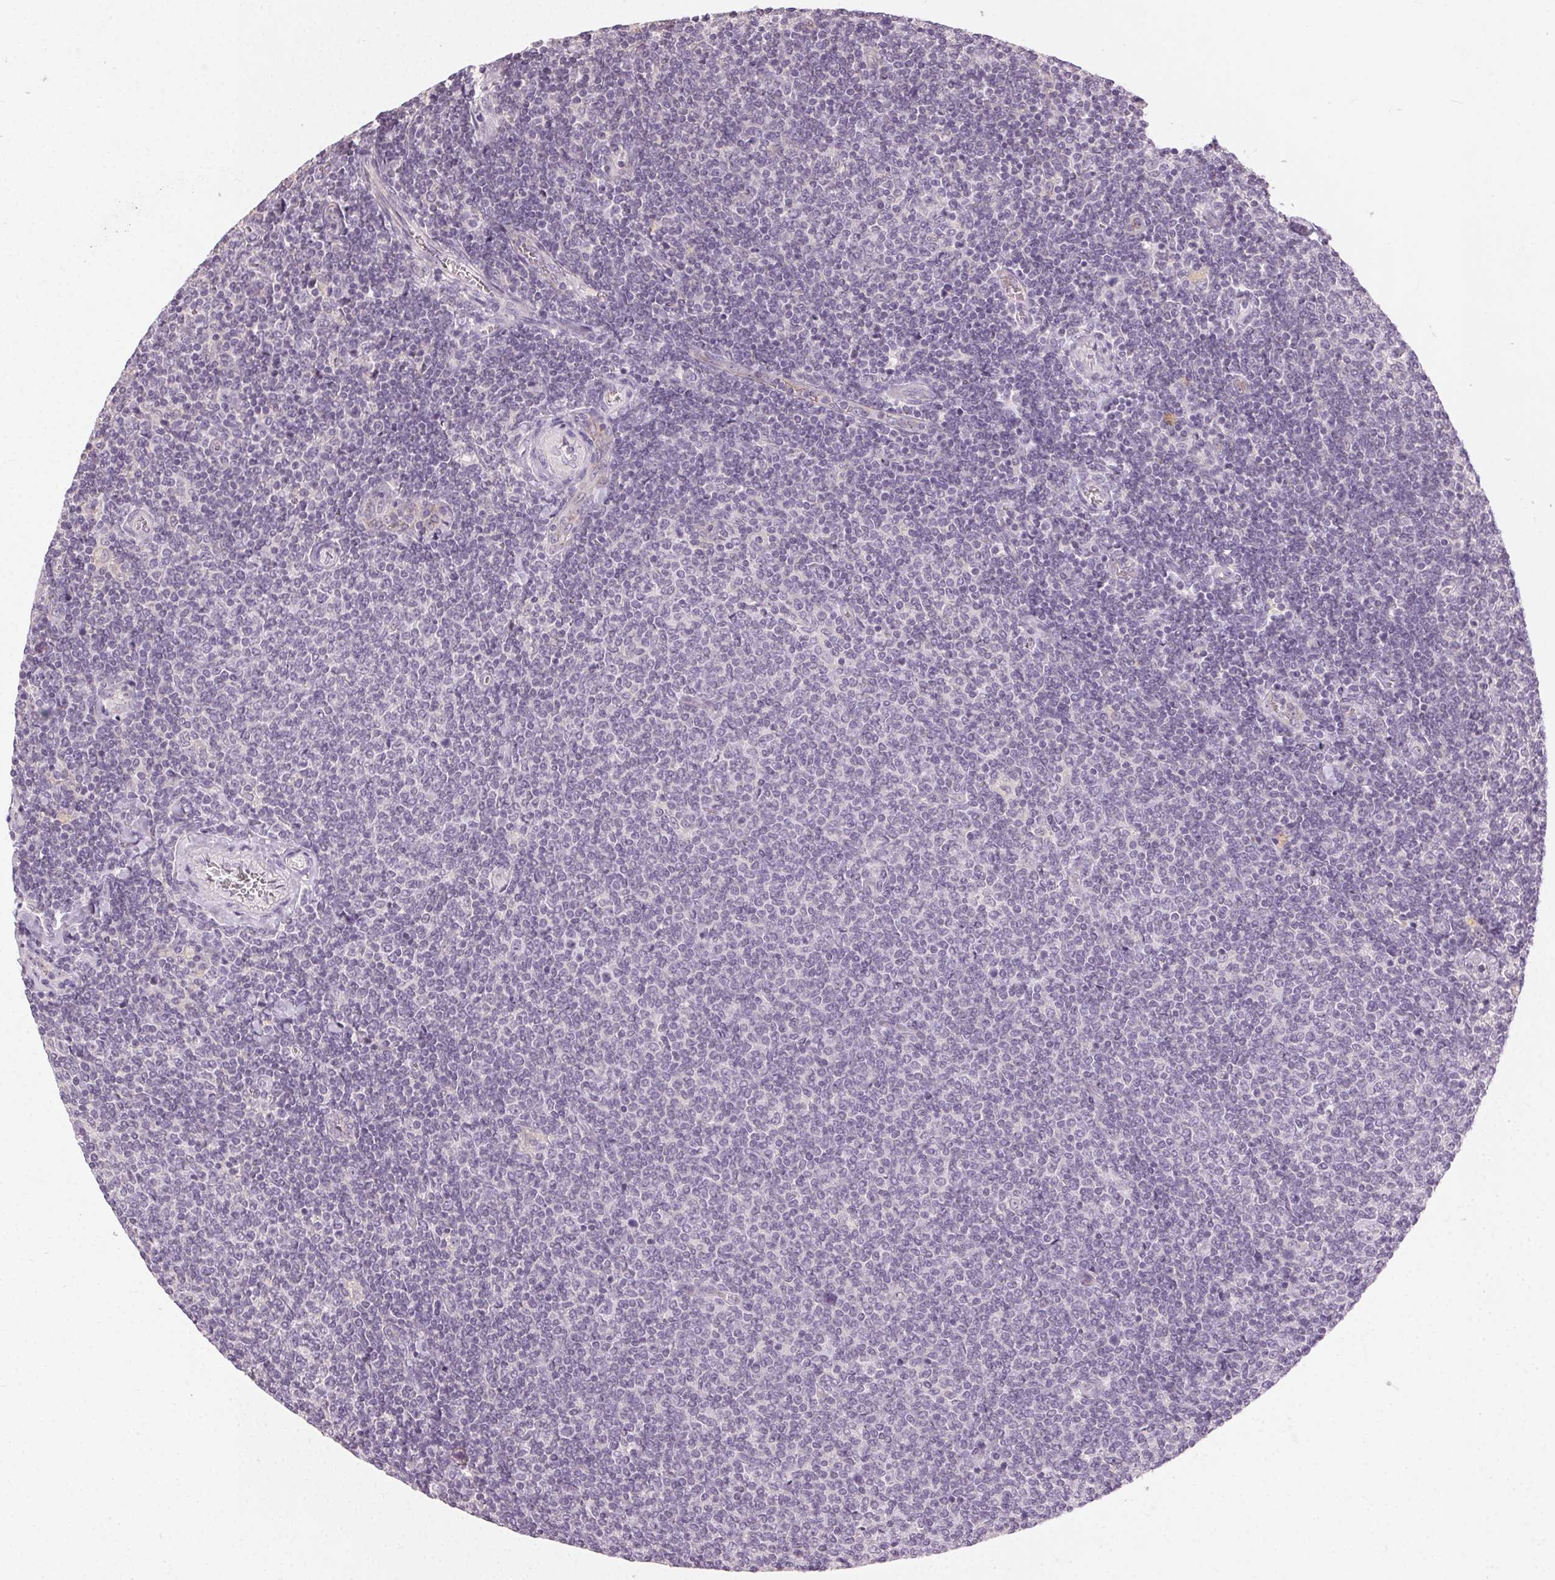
{"staining": {"intensity": "negative", "quantity": "none", "location": "none"}, "tissue": "lymphoma", "cell_type": "Tumor cells", "image_type": "cancer", "snomed": [{"axis": "morphology", "description": "Malignant lymphoma, non-Hodgkin's type, Low grade"}, {"axis": "topography", "description": "Lymph node"}], "caption": "IHC histopathology image of neoplastic tissue: human low-grade malignant lymphoma, non-Hodgkin's type stained with DAB (3,3'-diaminobenzidine) exhibits no significant protein staining in tumor cells.", "gene": "CLTRN", "patient": {"sex": "male", "age": 52}}